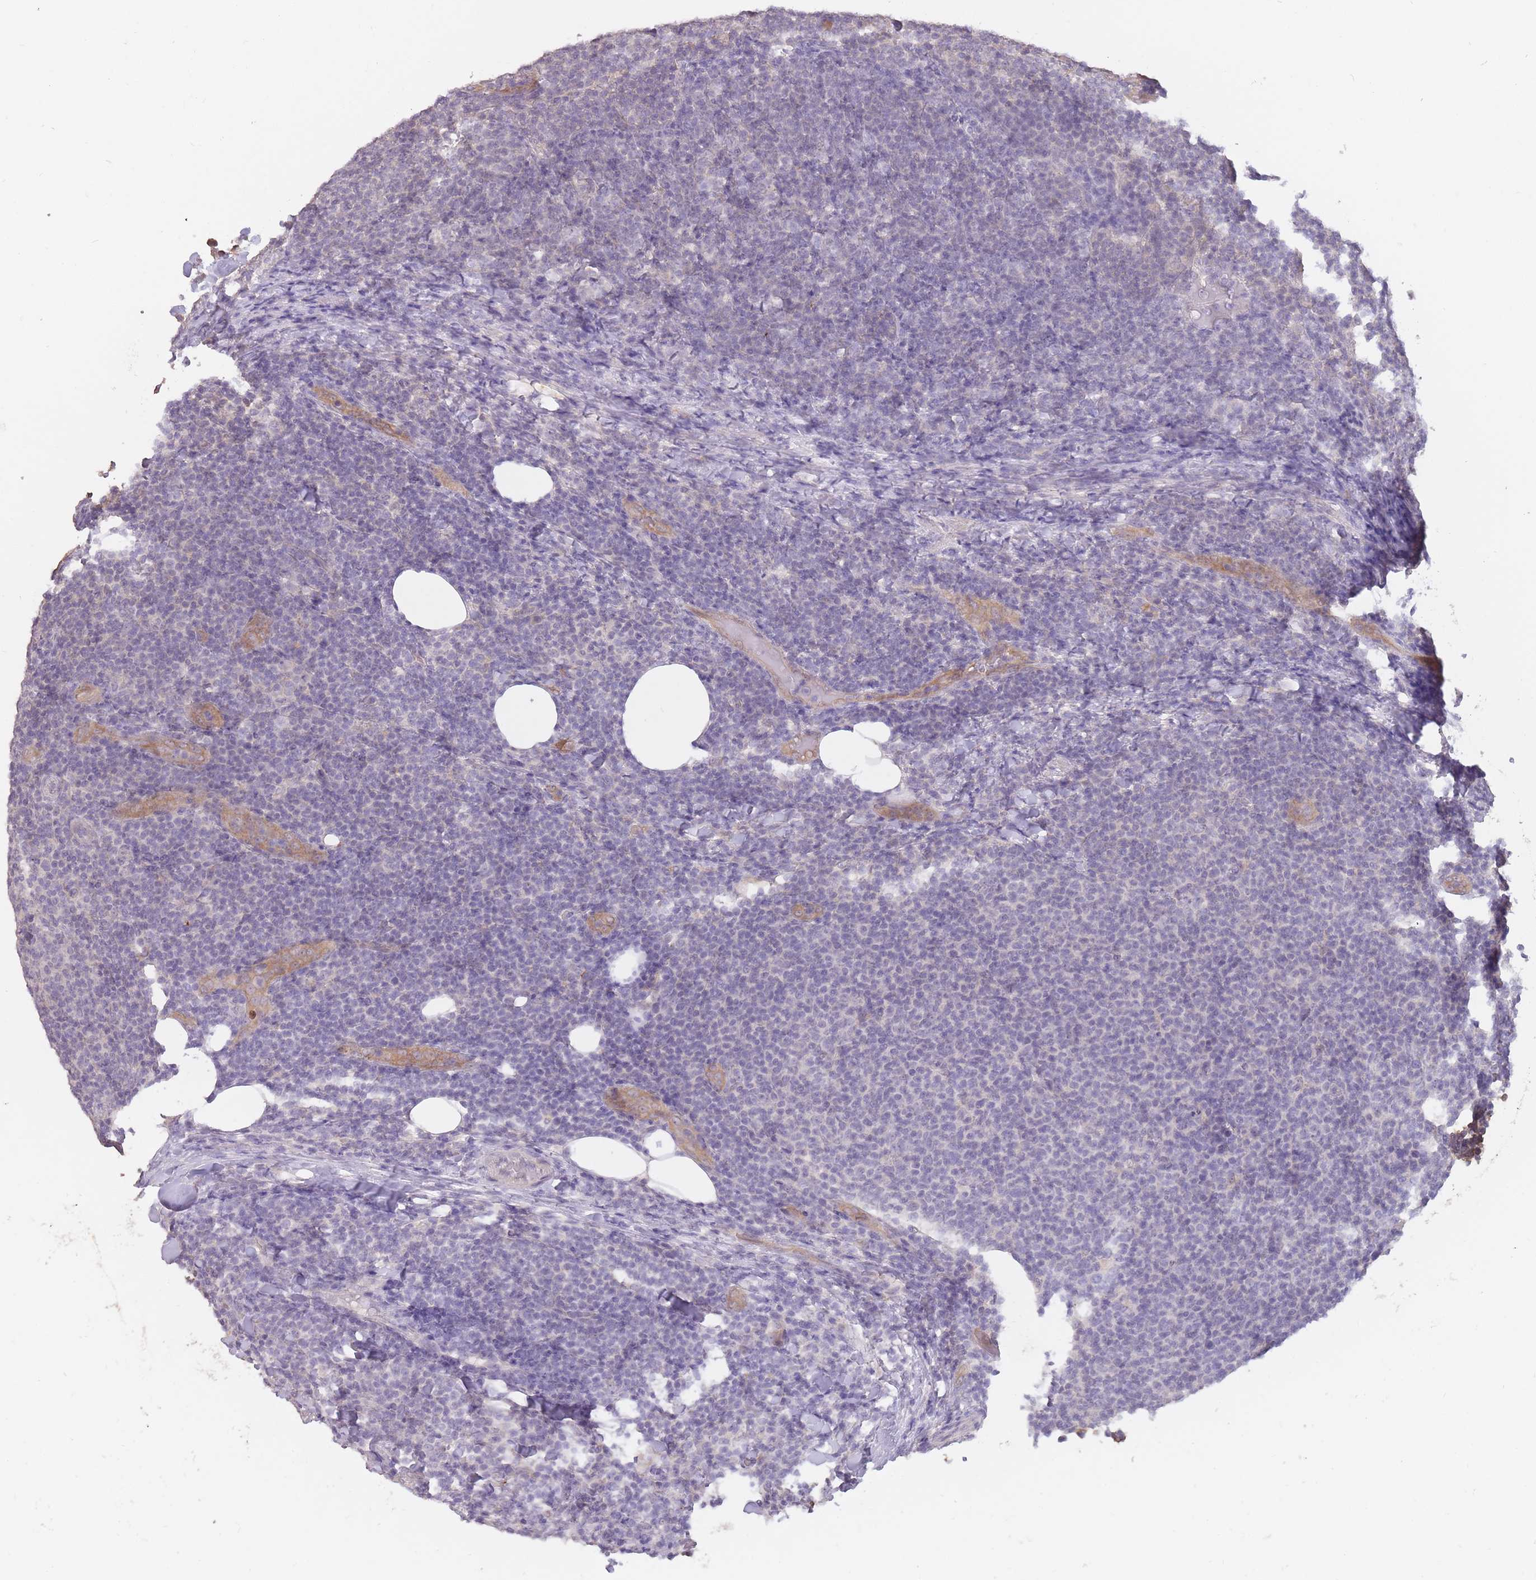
{"staining": {"intensity": "negative", "quantity": "none", "location": "none"}, "tissue": "lymphoma", "cell_type": "Tumor cells", "image_type": "cancer", "snomed": [{"axis": "morphology", "description": "Malignant lymphoma, non-Hodgkin's type, Low grade"}, {"axis": "topography", "description": "Lymph node"}], "caption": "The photomicrograph exhibits no significant positivity in tumor cells of low-grade malignant lymphoma, non-Hodgkin's type.", "gene": "LRATD2", "patient": {"sex": "male", "age": 66}}